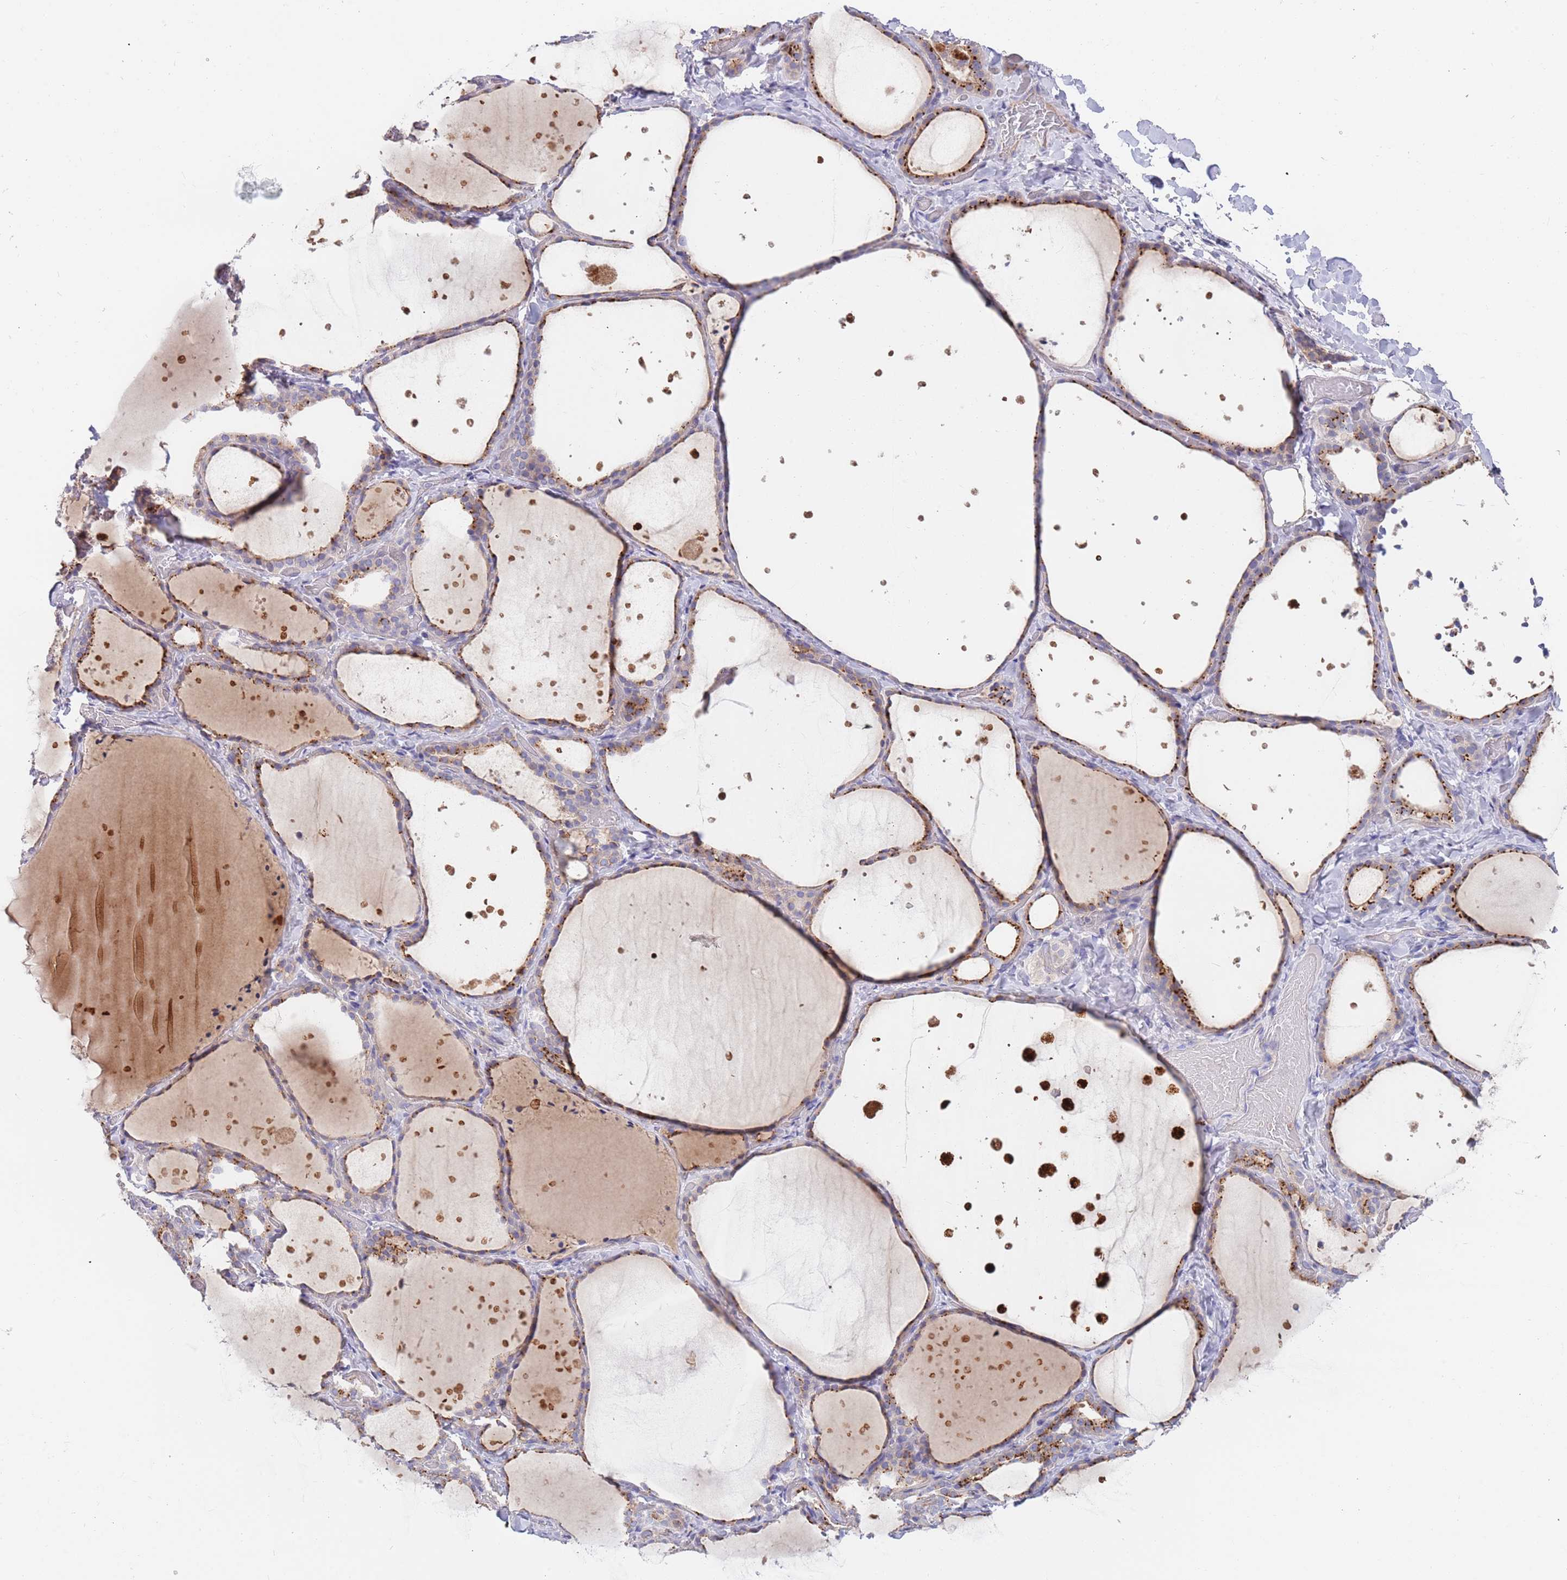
{"staining": {"intensity": "strong", "quantity": "25%-75%", "location": "cytoplasmic/membranous"}, "tissue": "thyroid gland", "cell_type": "Glandular cells", "image_type": "normal", "snomed": [{"axis": "morphology", "description": "Normal tissue, NOS"}, {"axis": "topography", "description": "Thyroid gland"}], "caption": "A high amount of strong cytoplasmic/membranous expression is appreciated in approximately 25%-75% of glandular cells in benign thyroid gland.", "gene": "BORCS5", "patient": {"sex": "female", "age": 44}}